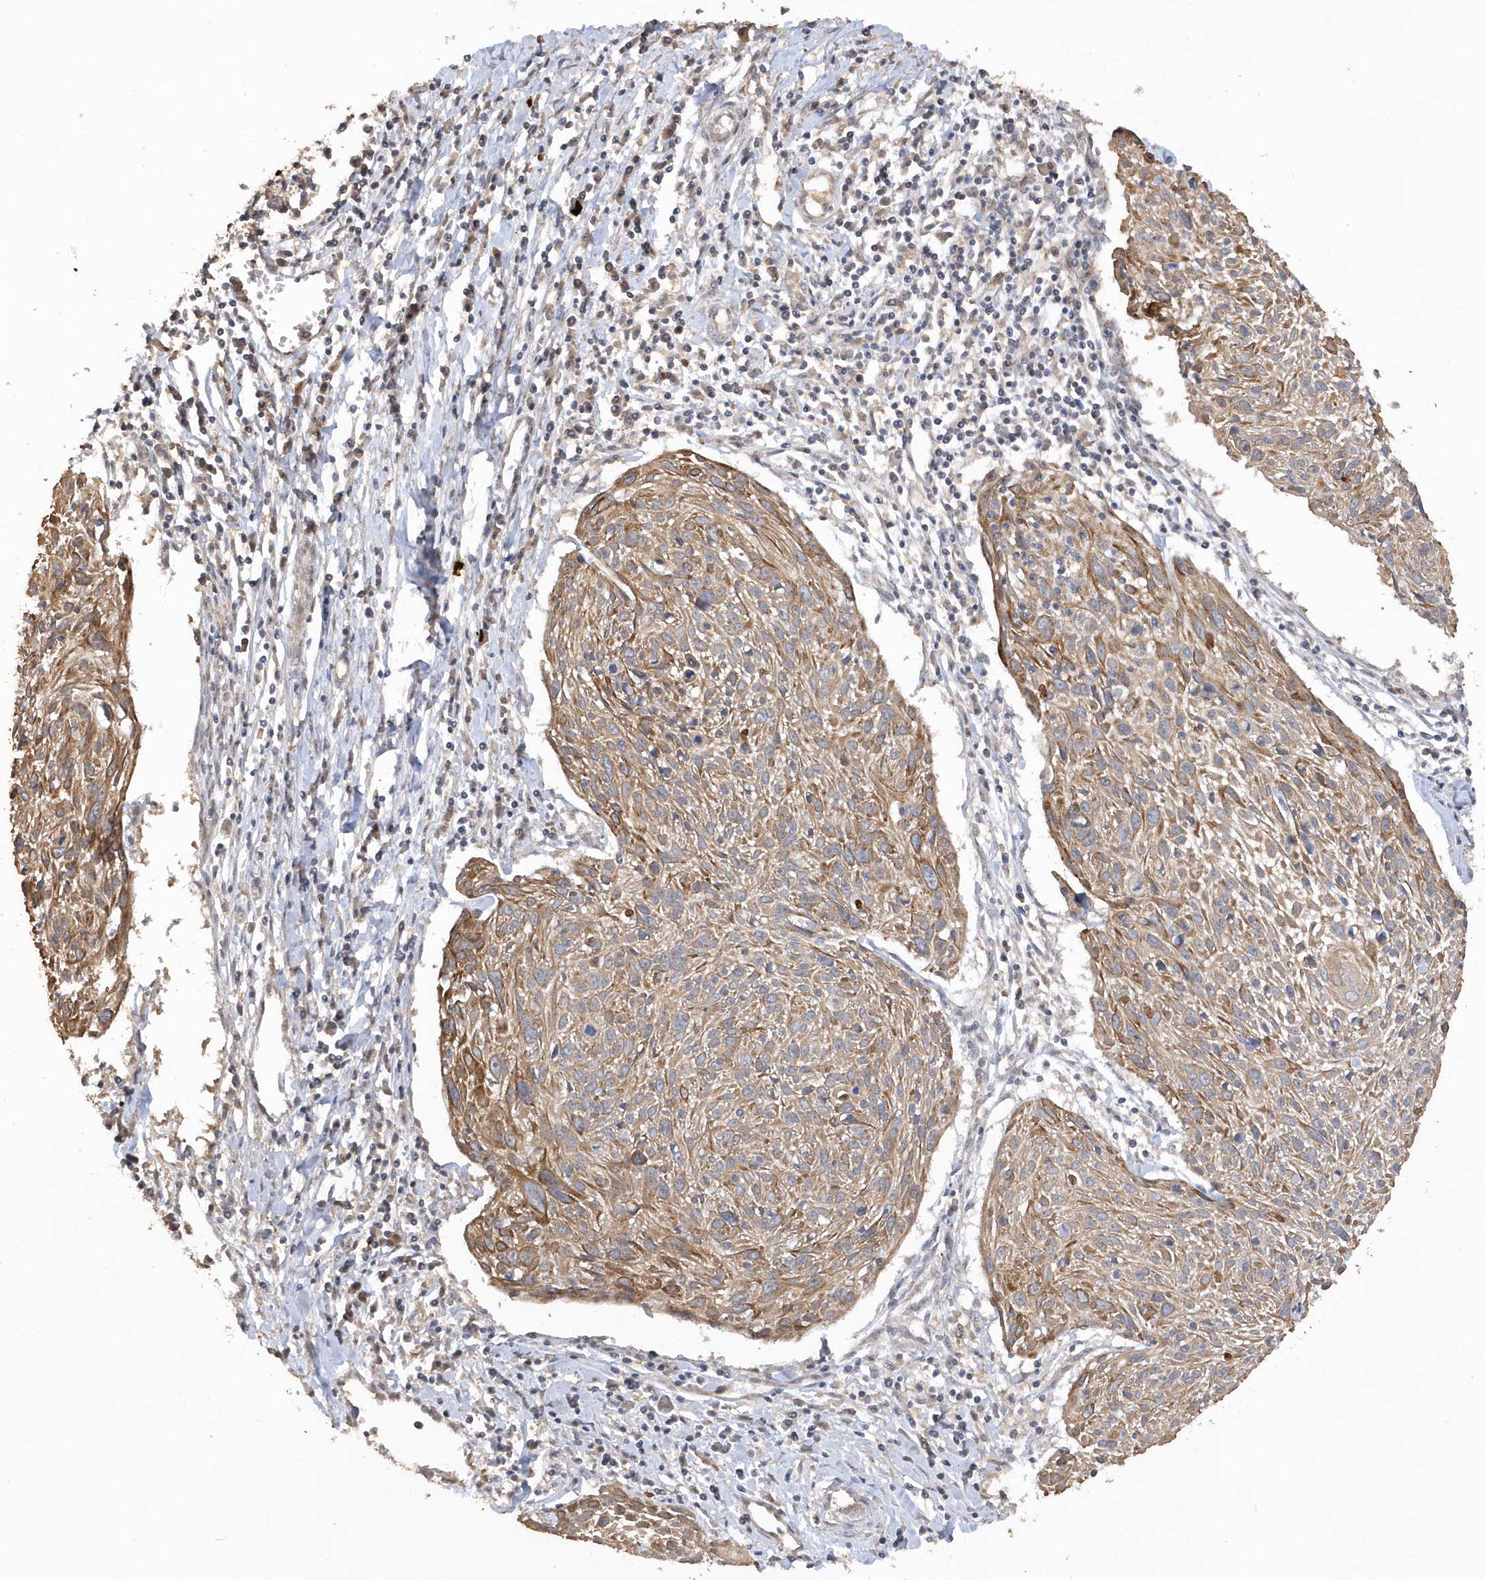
{"staining": {"intensity": "moderate", "quantity": "<25%", "location": "cytoplasmic/membranous"}, "tissue": "cervical cancer", "cell_type": "Tumor cells", "image_type": "cancer", "snomed": [{"axis": "morphology", "description": "Squamous cell carcinoma, NOS"}, {"axis": "topography", "description": "Cervix"}], "caption": "Moderate cytoplasmic/membranous protein staining is identified in approximately <25% of tumor cells in cervical squamous cell carcinoma. The staining is performed using DAB (3,3'-diaminobenzidine) brown chromogen to label protein expression. The nuclei are counter-stained blue using hematoxylin.", "gene": "RPE", "patient": {"sex": "female", "age": 51}}